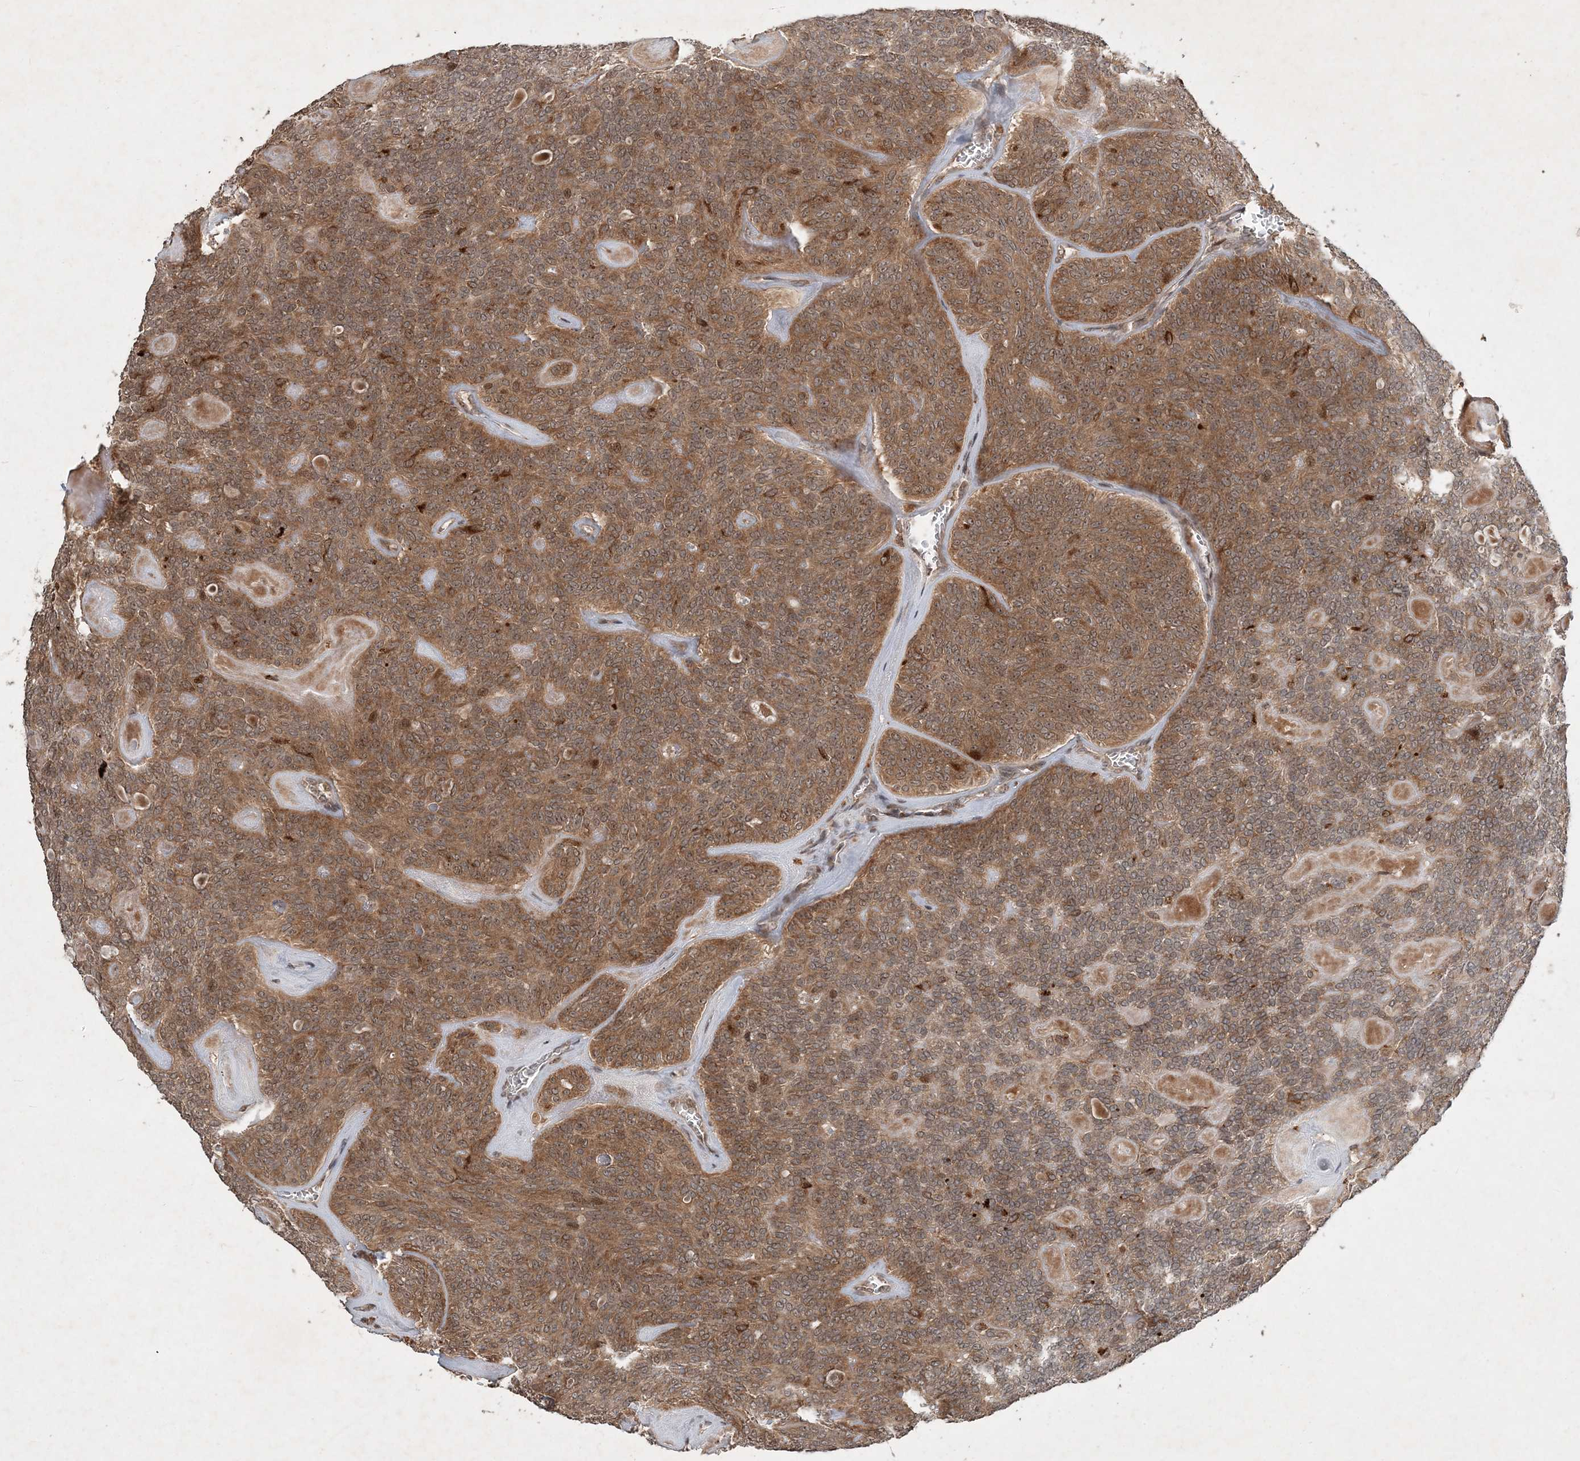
{"staining": {"intensity": "moderate", "quantity": ">75%", "location": "cytoplasmic/membranous"}, "tissue": "head and neck cancer", "cell_type": "Tumor cells", "image_type": "cancer", "snomed": [{"axis": "morphology", "description": "Adenocarcinoma, NOS"}, {"axis": "topography", "description": "Head-Neck"}], "caption": "A brown stain labels moderate cytoplasmic/membranous staining of a protein in human head and neck cancer tumor cells.", "gene": "UBR3", "patient": {"sex": "male", "age": 66}}